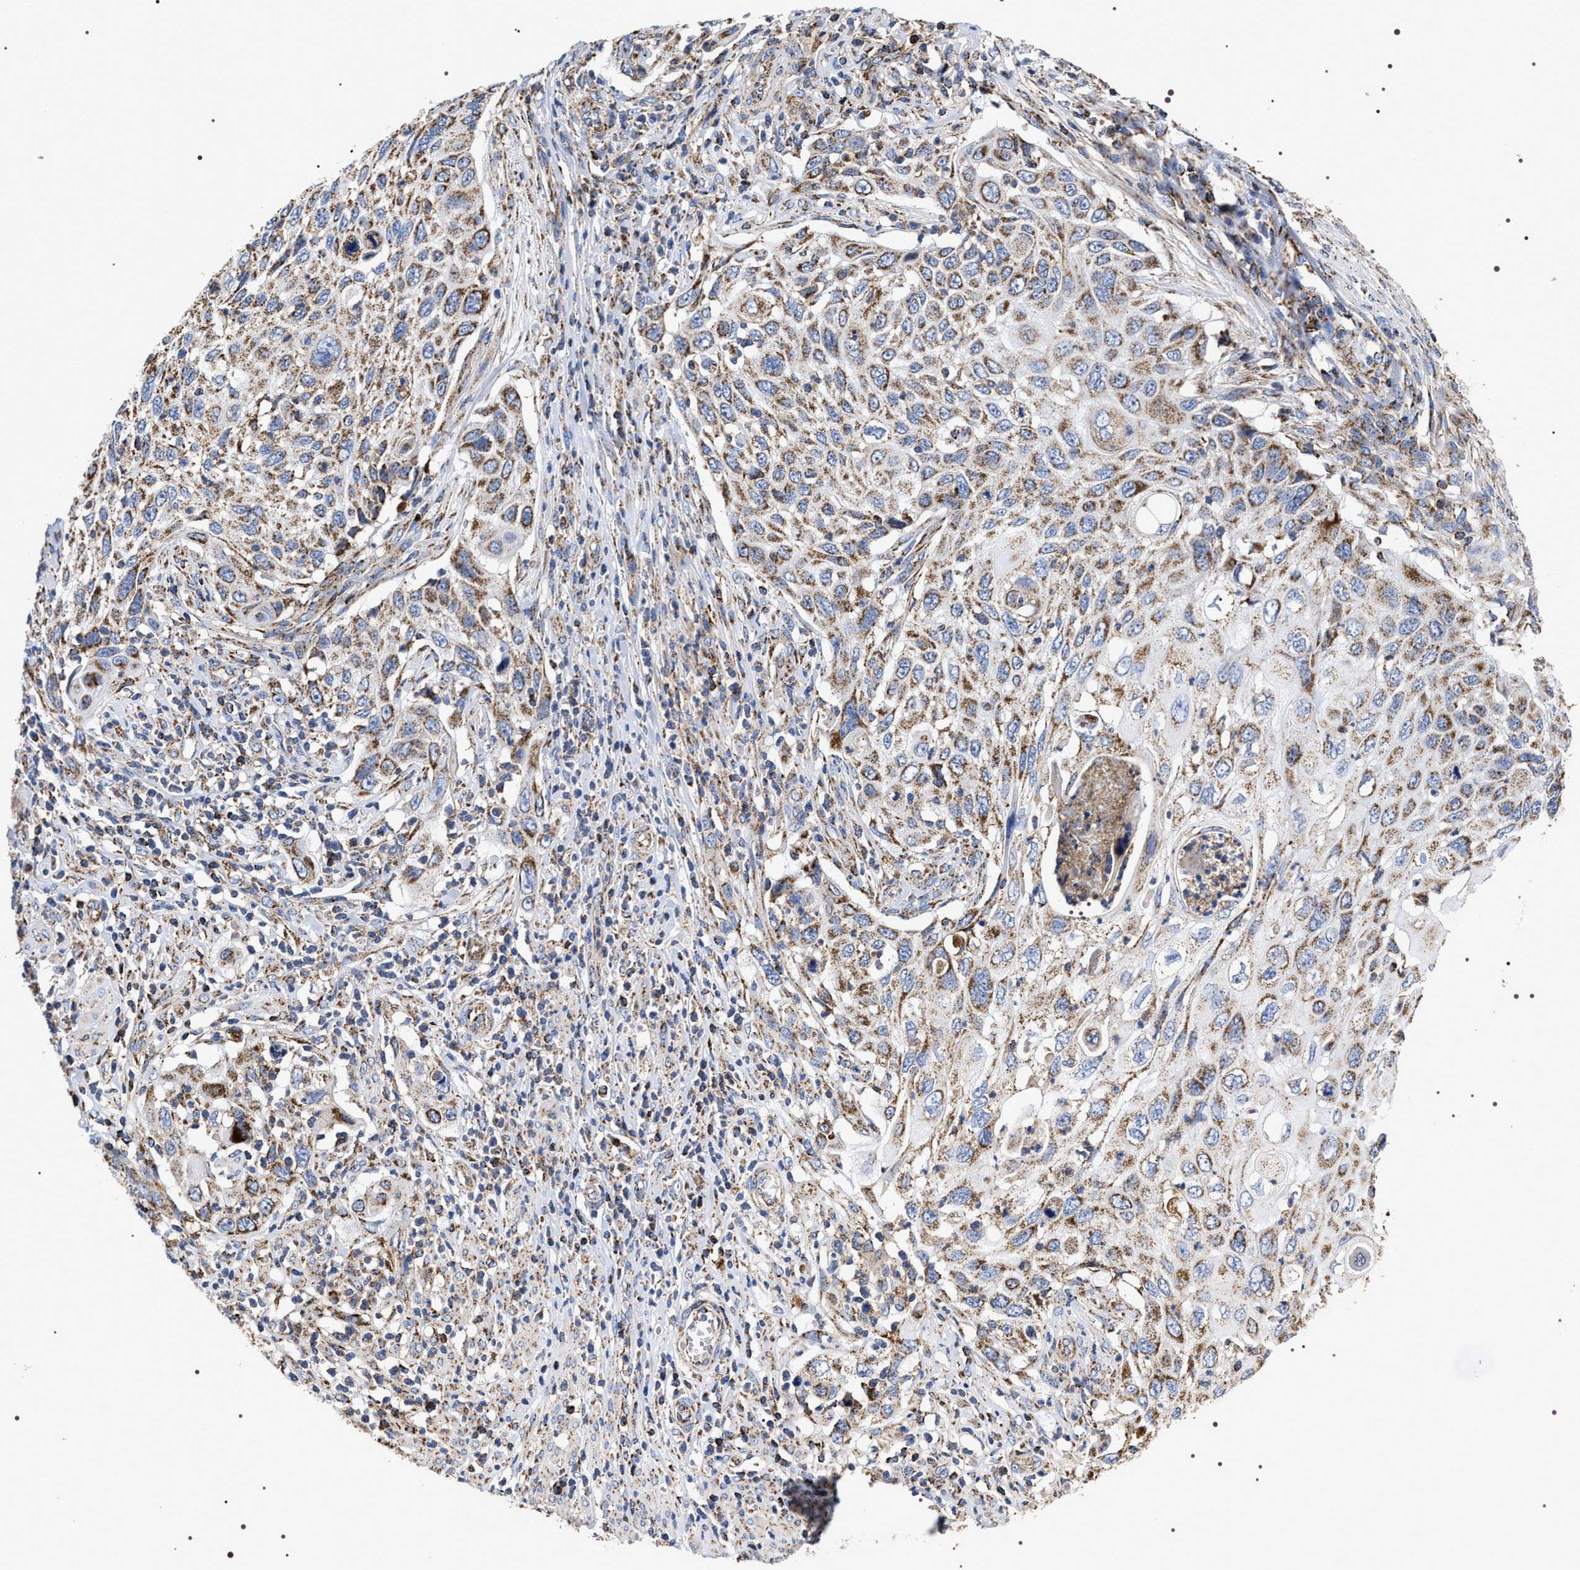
{"staining": {"intensity": "moderate", "quantity": ">75%", "location": "cytoplasmic/membranous"}, "tissue": "cervical cancer", "cell_type": "Tumor cells", "image_type": "cancer", "snomed": [{"axis": "morphology", "description": "Squamous cell carcinoma, NOS"}, {"axis": "topography", "description": "Cervix"}], "caption": "The image shows staining of cervical cancer, revealing moderate cytoplasmic/membranous protein staining (brown color) within tumor cells. The protein is stained brown, and the nuclei are stained in blue (DAB (3,3'-diaminobenzidine) IHC with brightfield microscopy, high magnification).", "gene": "COG5", "patient": {"sex": "female", "age": 70}}